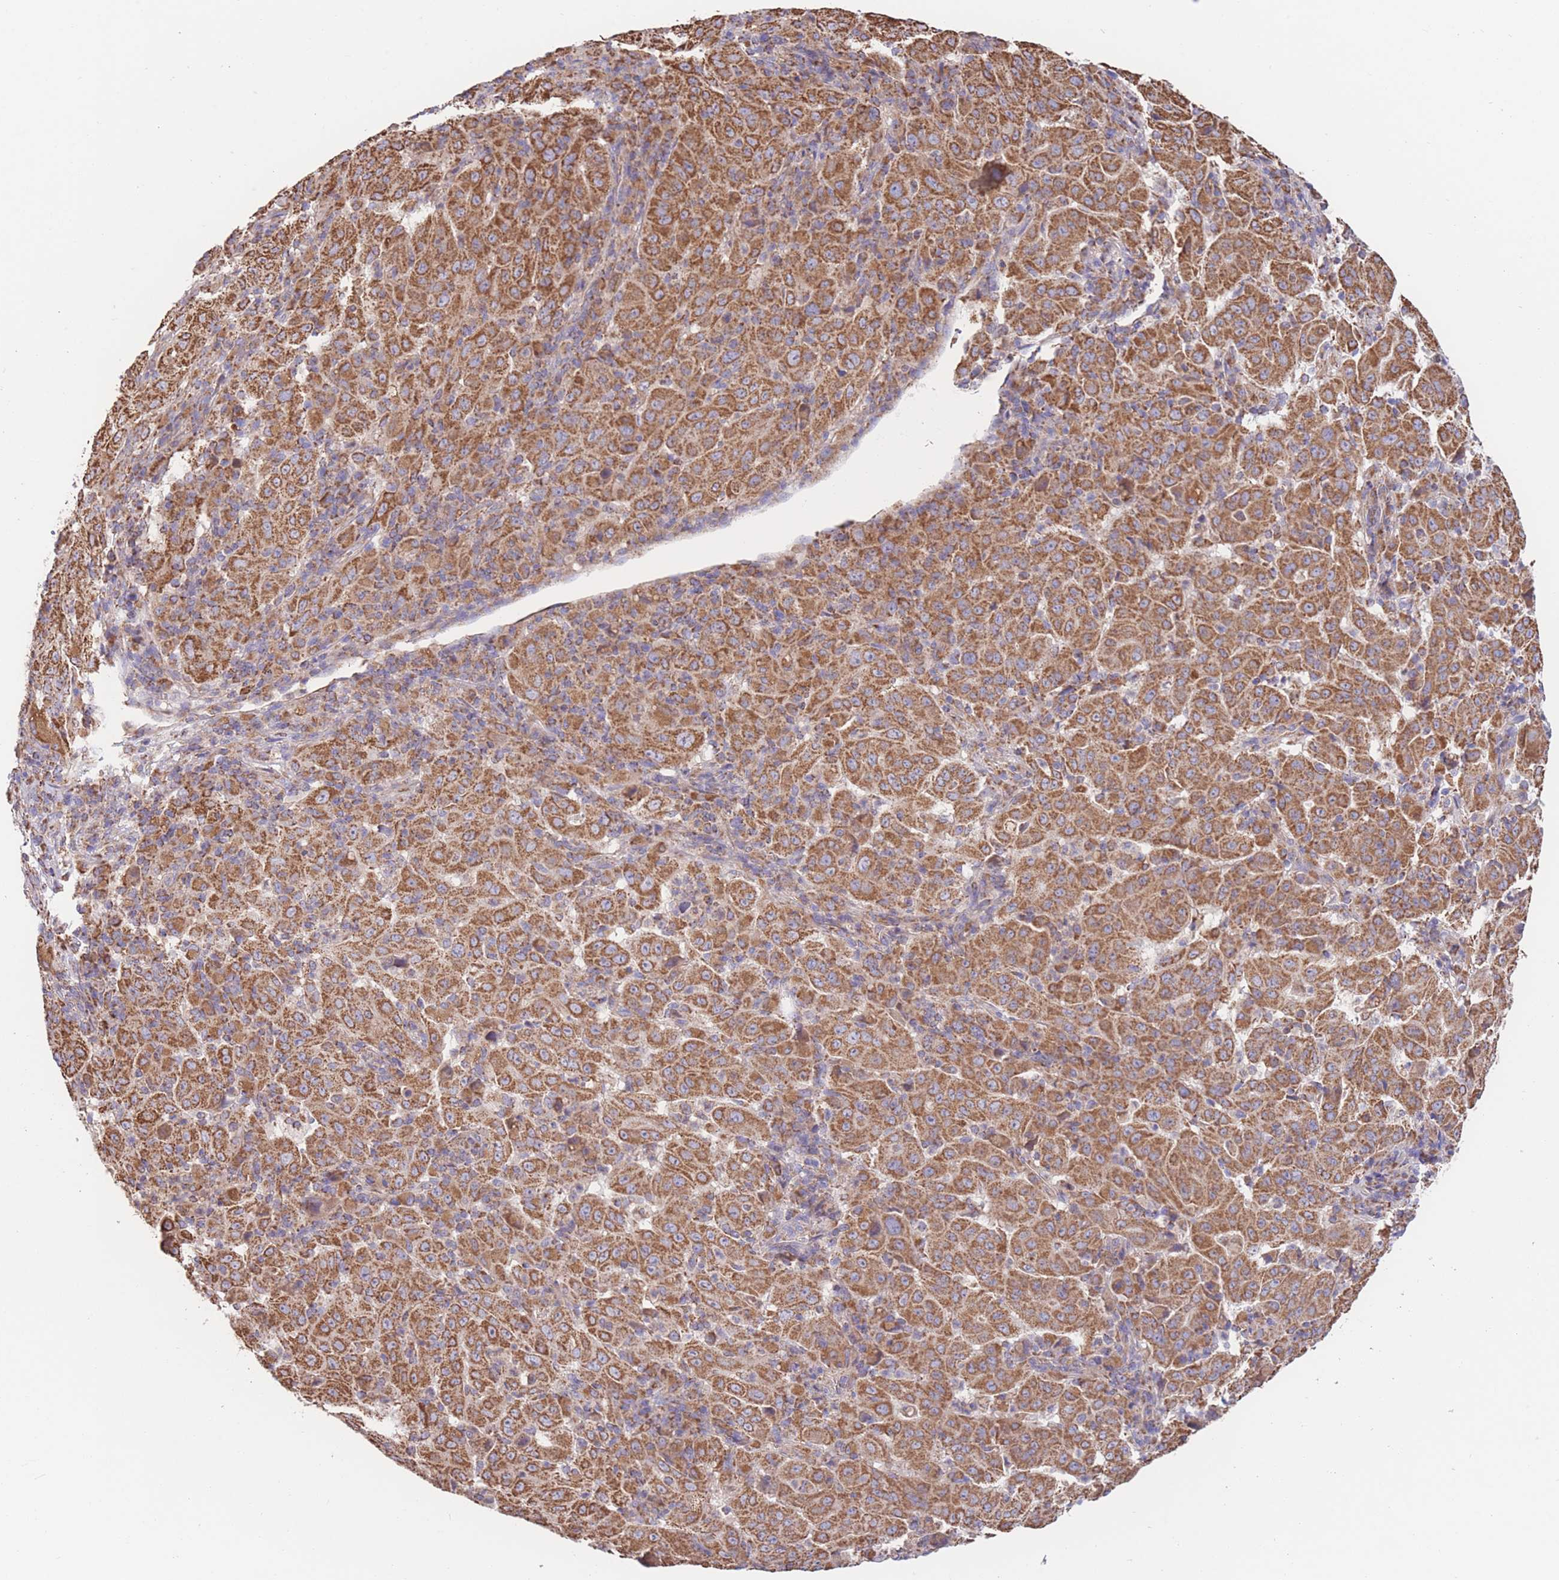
{"staining": {"intensity": "strong", "quantity": ">75%", "location": "cytoplasmic/membranous"}, "tissue": "pancreatic cancer", "cell_type": "Tumor cells", "image_type": "cancer", "snomed": [{"axis": "morphology", "description": "Adenocarcinoma, NOS"}, {"axis": "topography", "description": "Pancreas"}], "caption": "Pancreatic adenocarcinoma tissue demonstrates strong cytoplasmic/membranous expression in about >75% of tumor cells, visualized by immunohistochemistry. (DAB = brown stain, brightfield microscopy at high magnification).", "gene": "FKBP8", "patient": {"sex": "male", "age": 63}}